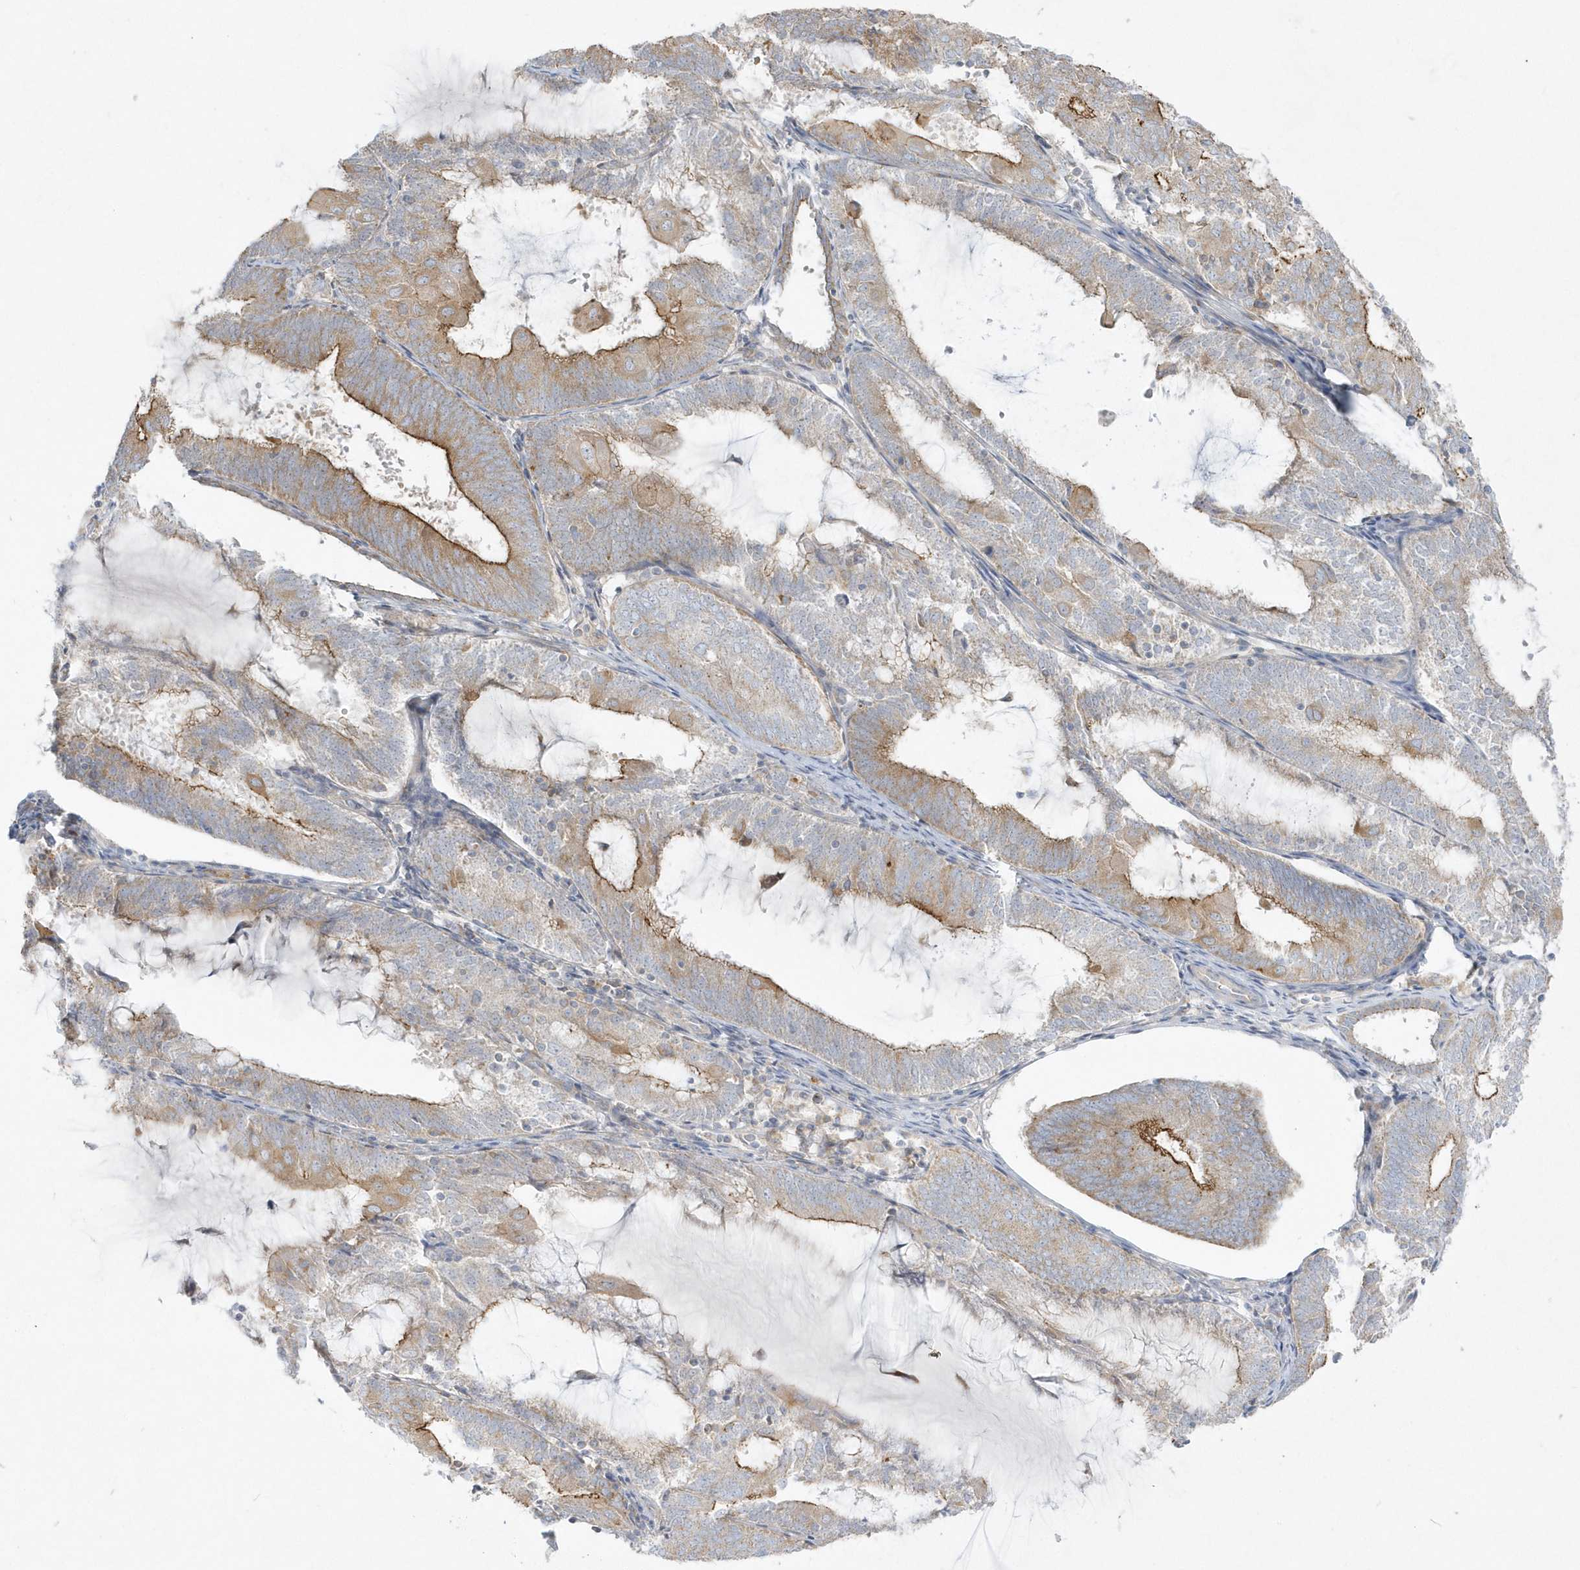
{"staining": {"intensity": "strong", "quantity": "25%-75%", "location": "cytoplasmic/membranous"}, "tissue": "endometrial cancer", "cell_type": "Tumor cells", "image_type": "cancer", "snomed": [{"axis": "morphology", "description": "Adenocarcinoma, NOS"}, {"axis": "topography", "description": "Endometrium"}], "caption": "DAB immunohistochemical staining of human endometrial cancer (adenocarcinoma) shows strong cytoplasmic/membranous protein staining in approximately 25%-75% of tumor cells. (DAB IHC with brightfield microscopy, high magnification).", "gene": "DNAJC18", "patient": {"sex": "female", "age": 81}}